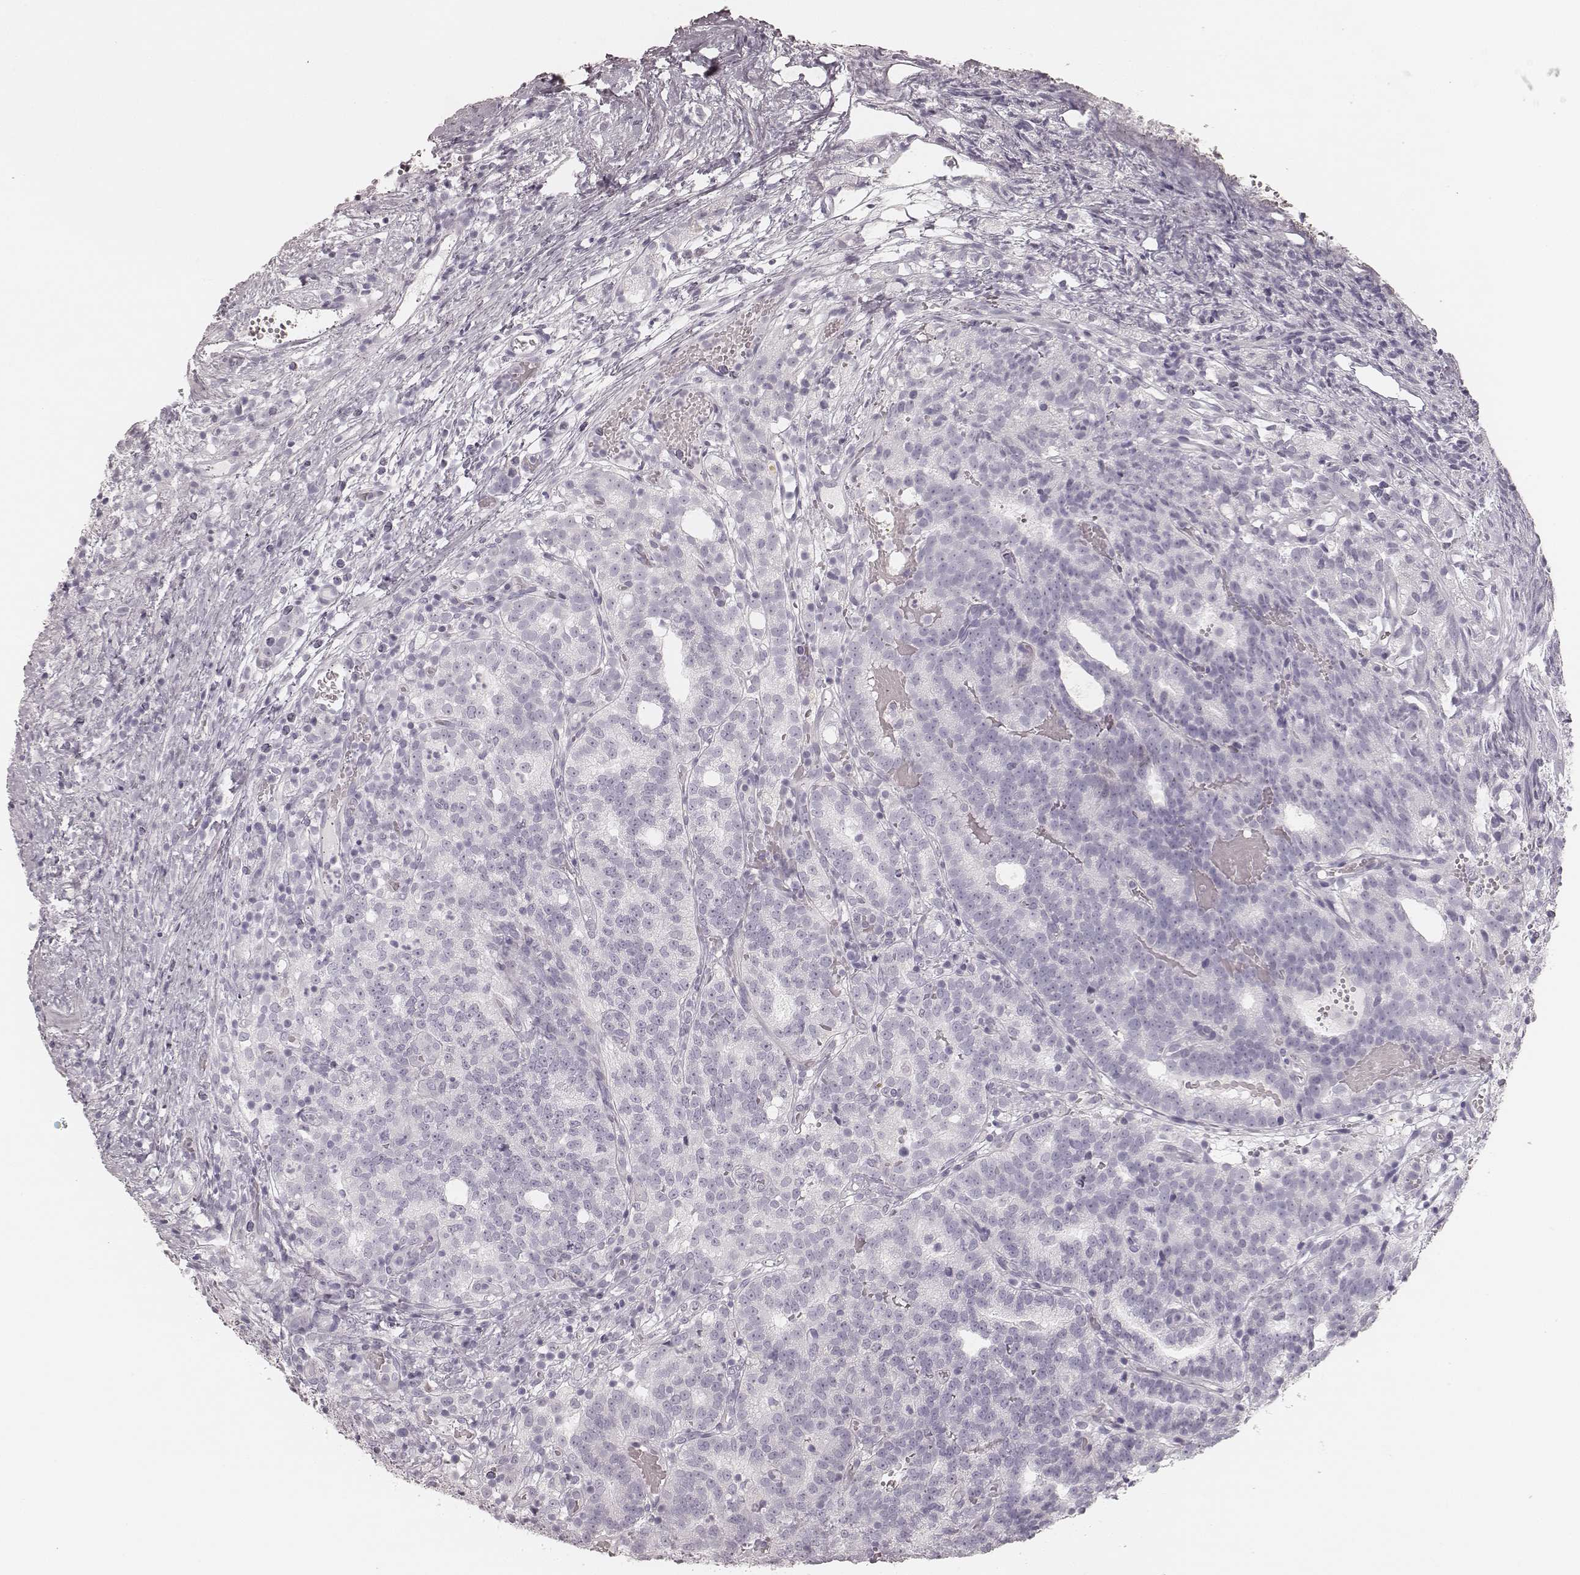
{"staining": {"intensity": "negative", "quantity": "none", "location": "none"}, "tissue": "prostate cancer", "cell_type": "Tumor cells", "image_type": "cancer", "snomed": [{"axis": "morphology", "description": "Adenocarcinoma, High grade"}, {"axis": "topography", "description": "Prostate"}], "caption": "High power microscopy histopathology image of an immunohistochemistry (IHC) micrograph of prostate high-grade adenocarcinoma, revealing no significant expression in tumor cells.", "gene": "KRT82", "patient": {"sex": "male", "age": 53}}